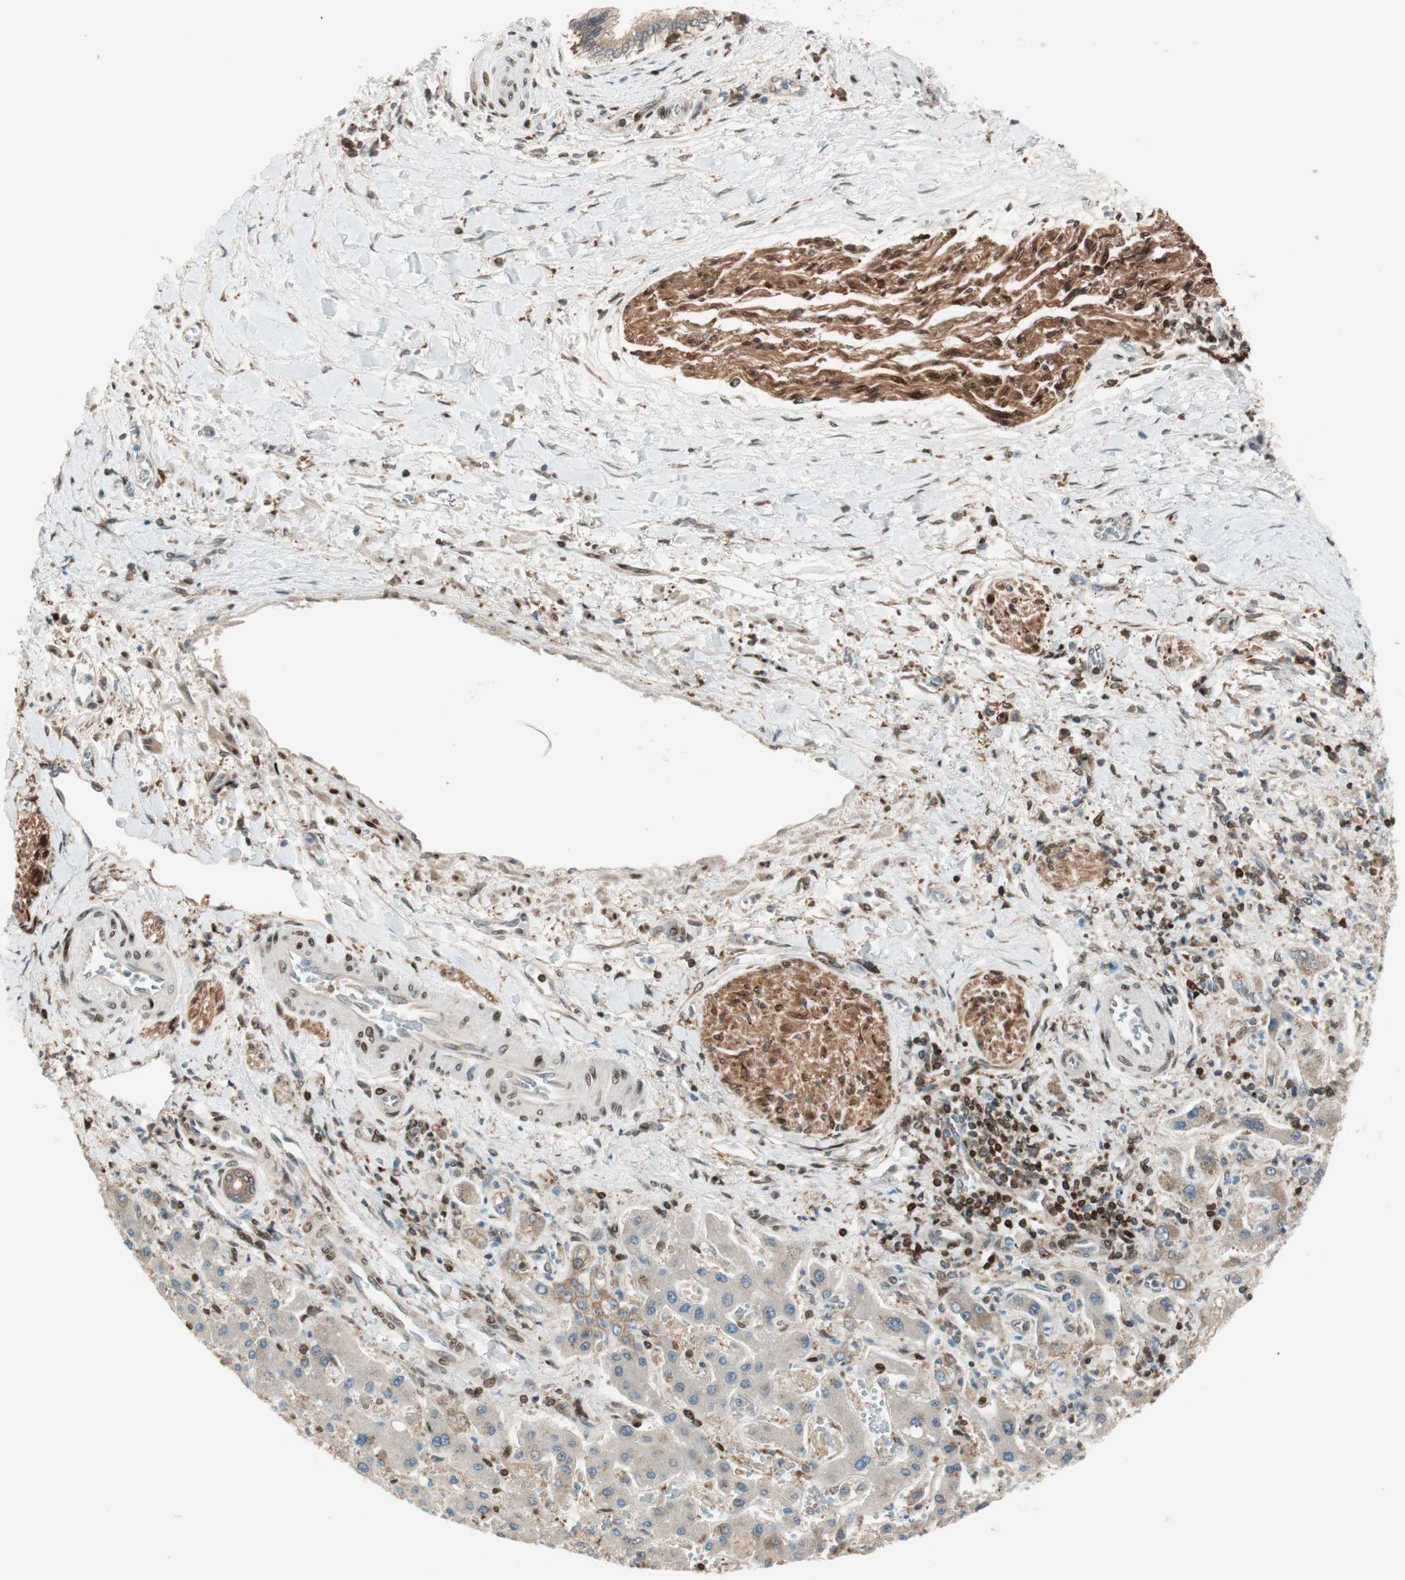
{"staining": {"intensity": "moderate", "quantity": ">75%", "location": "cytoplasmic/membranous"}, "tissue": "liver cancer", "cell_type": "Tumor cells", "image_type": "cancer", "snomed": [{"axis": "morphology", "description": "Cholangiocarcinoma"}, {"axis": "topography", "description": "Liver"}], "caption": "Immunohistochemical staining of liver cholangiocarcinoma demonstrates moderate cytoplasmic/membranous protein positivity in about >75% of tumor cells. Using DAB (brown) and hematoxylin (blue) stains, captured at high magnification using brightfield microscopy.", "gene": "BIN1", "patient": {"sex": "male", "age": 50}}